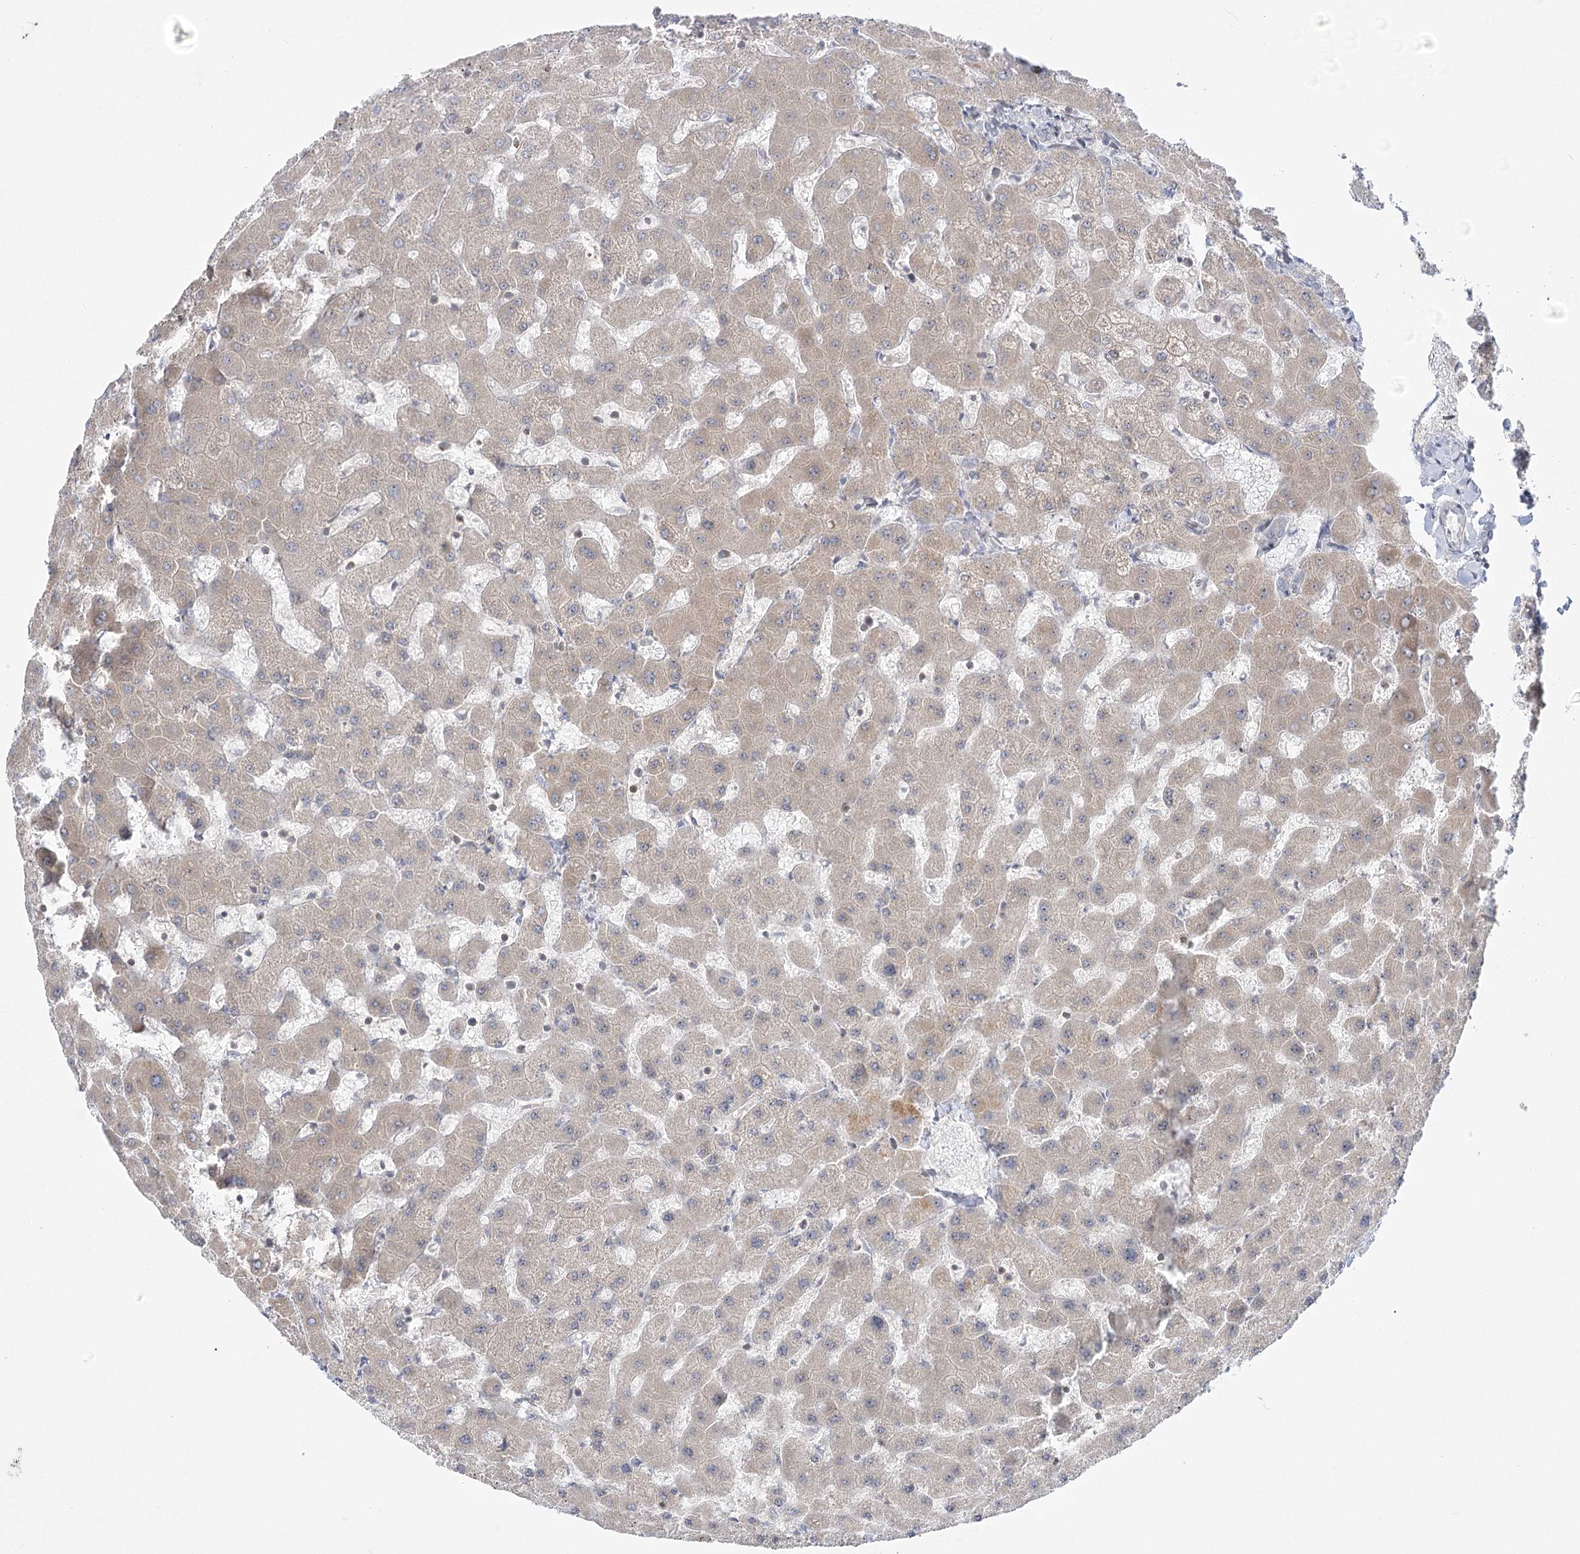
{"staining": {"intensity": "weak", "quantity": "<25%", "location": "cytoplasmic/membranous"}, "tissue": "liver", "cell_type": "Cholangiocytes", "image_type": "normal", "snomed": [{"axis": "morphology", "description": "Normal tissue, NOS"}, {"axis": "topography", "description": "Liver"}], "caption": "Liver stained for a protein using immunohistochemistry (IHC) shows no positivity cholangiocytes.", "gene": "SYTL1", "patient": {"sex": "female", "age": 63}}